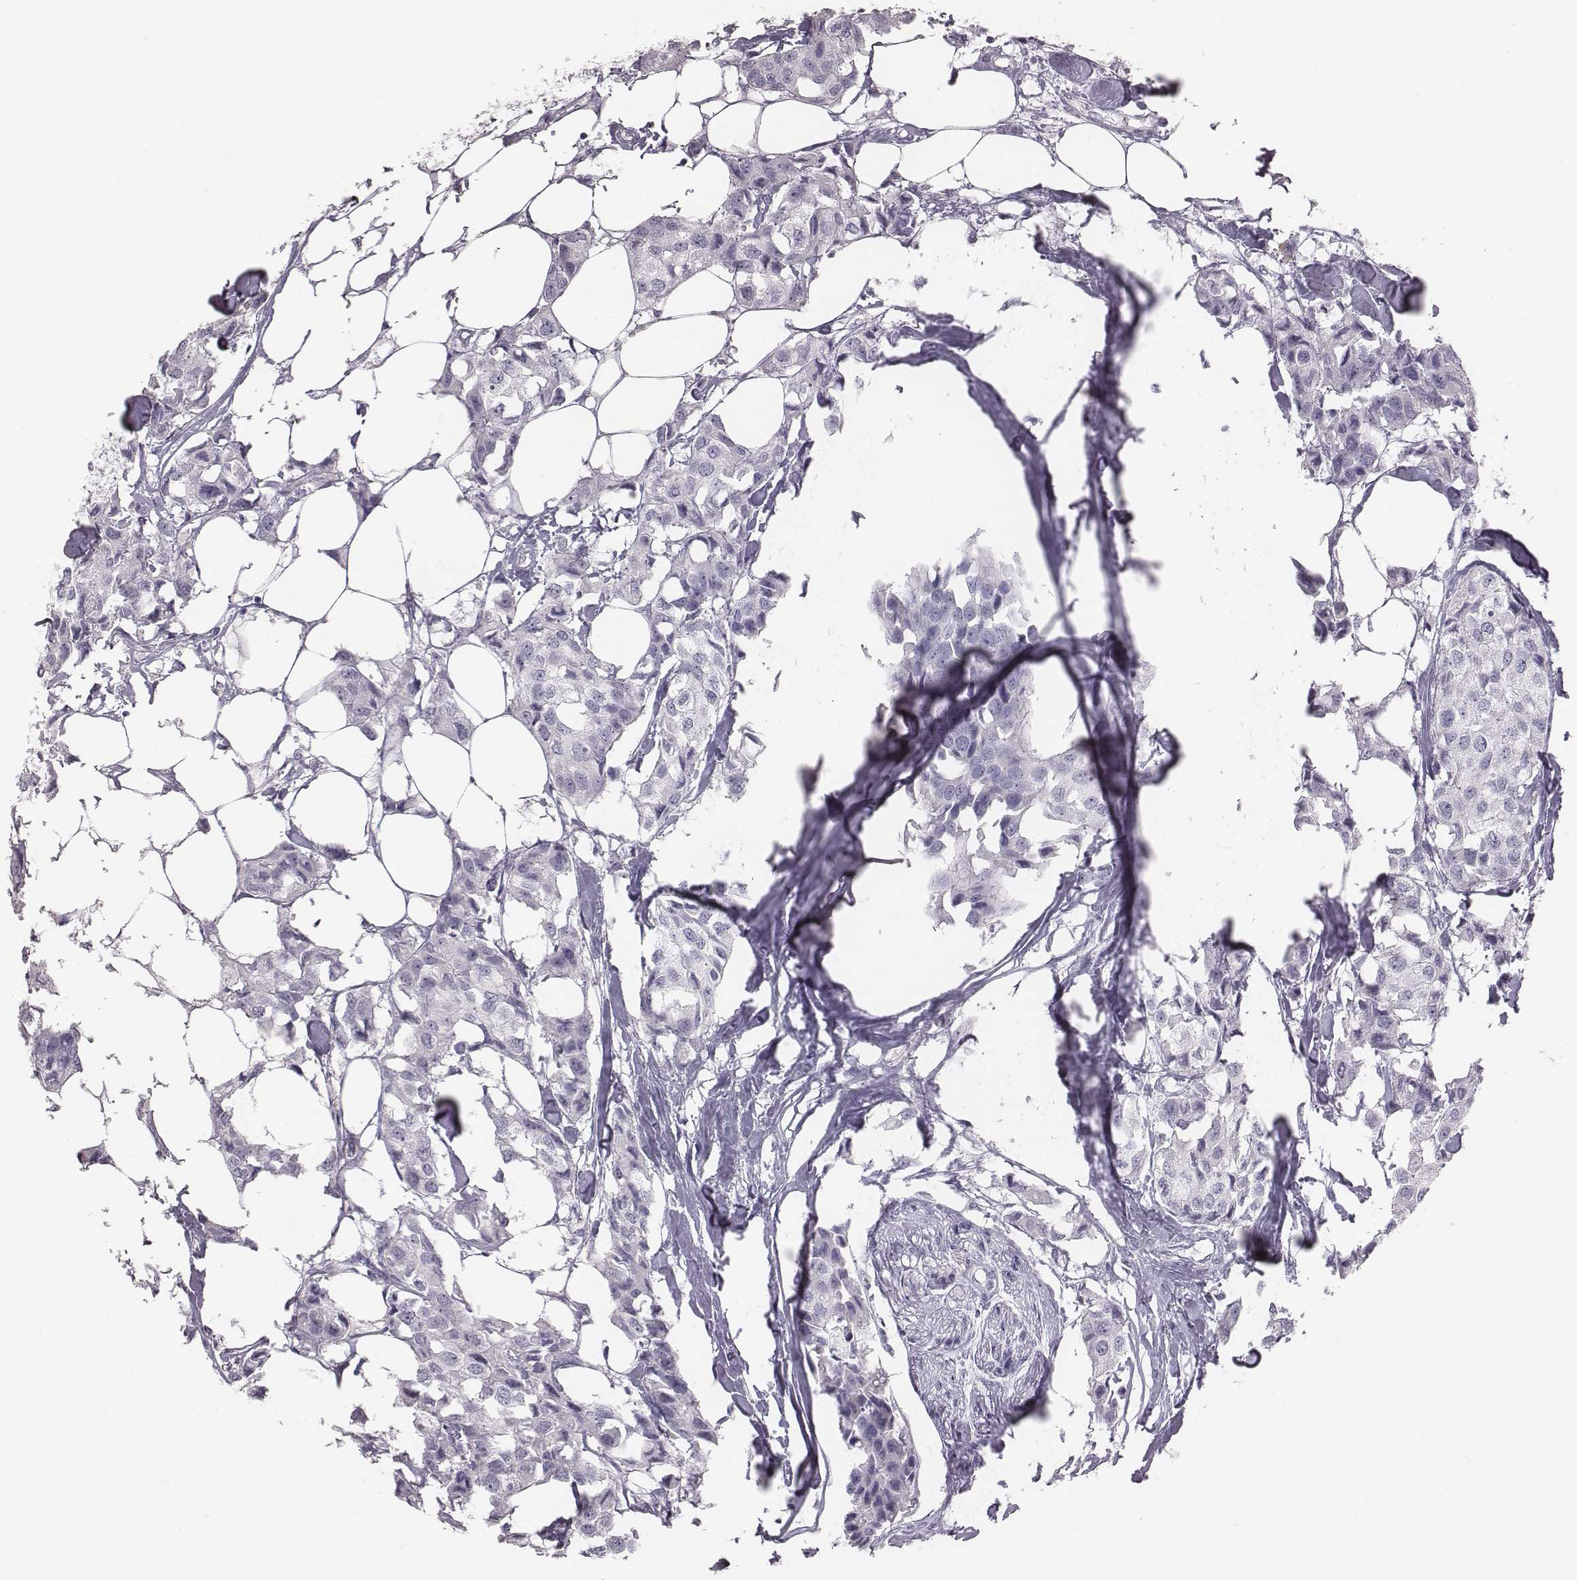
{"staining": {"intensity": "negative", "quantity": "none", "location": "none"}, "tissue": "breast cancer", "cell_type": "Tumor cells", "image_type": "cancer", "snomed": [{"axis": "morphology", "description": "Duct carcinoma"}, {"axis": "topography", "description": "Breast"}], "caption": "Image shows no significant protein staining in tumor cells of breast intraductal carcinoma.", "gene": "C6orf58", "patient": {"sex": "female", "age": 80}}